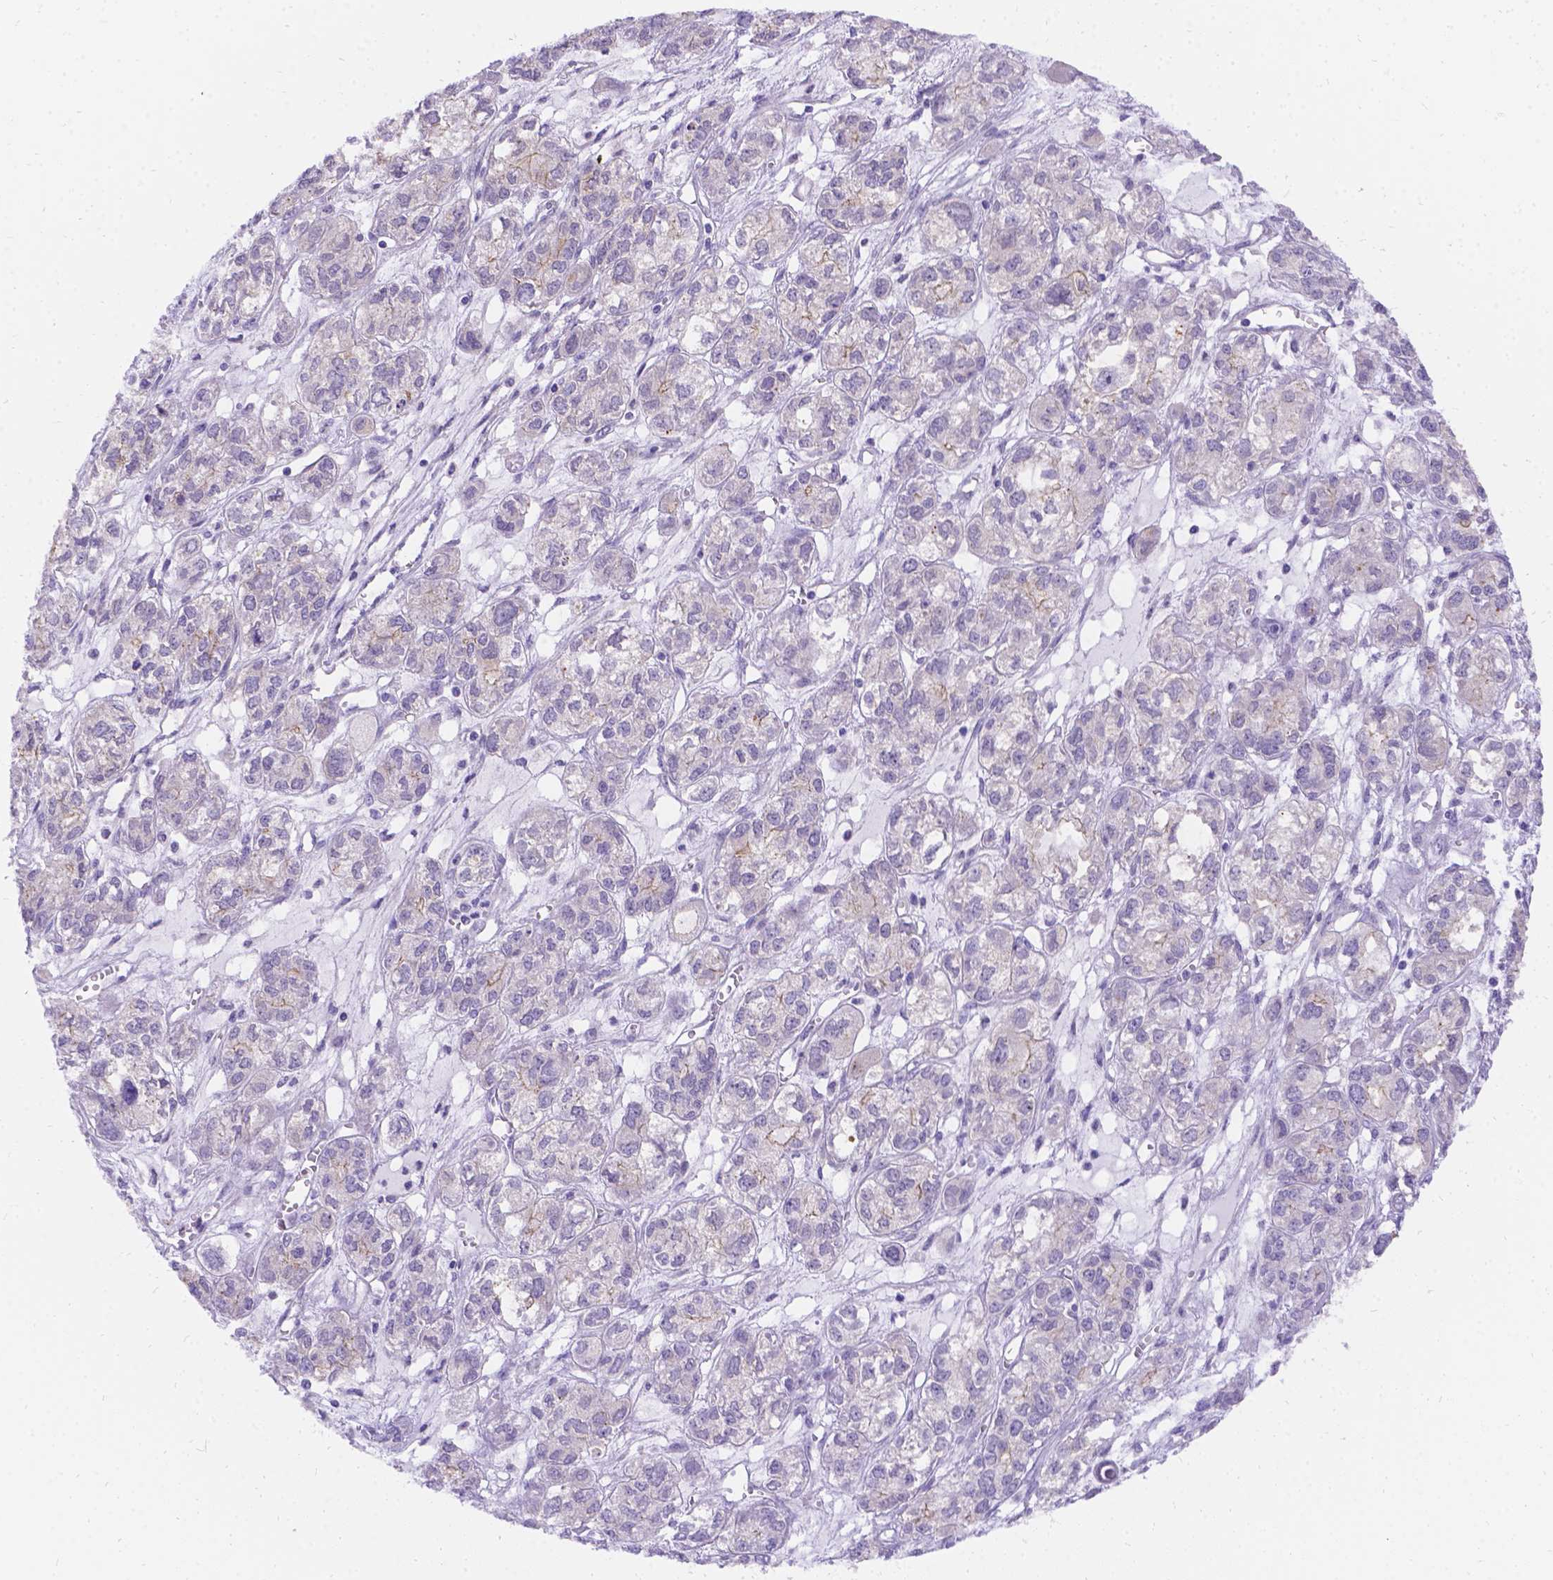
{"staining": {"intensity": "negative", "quantity": "none", "location": "none"}, "tissue": "ovarian cancer", "cell_type": "Tumor cells", "image_type": "cancer", "snomed": [{"axis": "morphology", "description": "Carcinoma, endometroid"}, {"axis": "topography", "description": "Ovary"}], "caption": "Micrograph shows no significant protein staining in tumor cells of ovarian cancer.", "gene": "PALS1", "patient": {"sex": "female", "age": 64}}